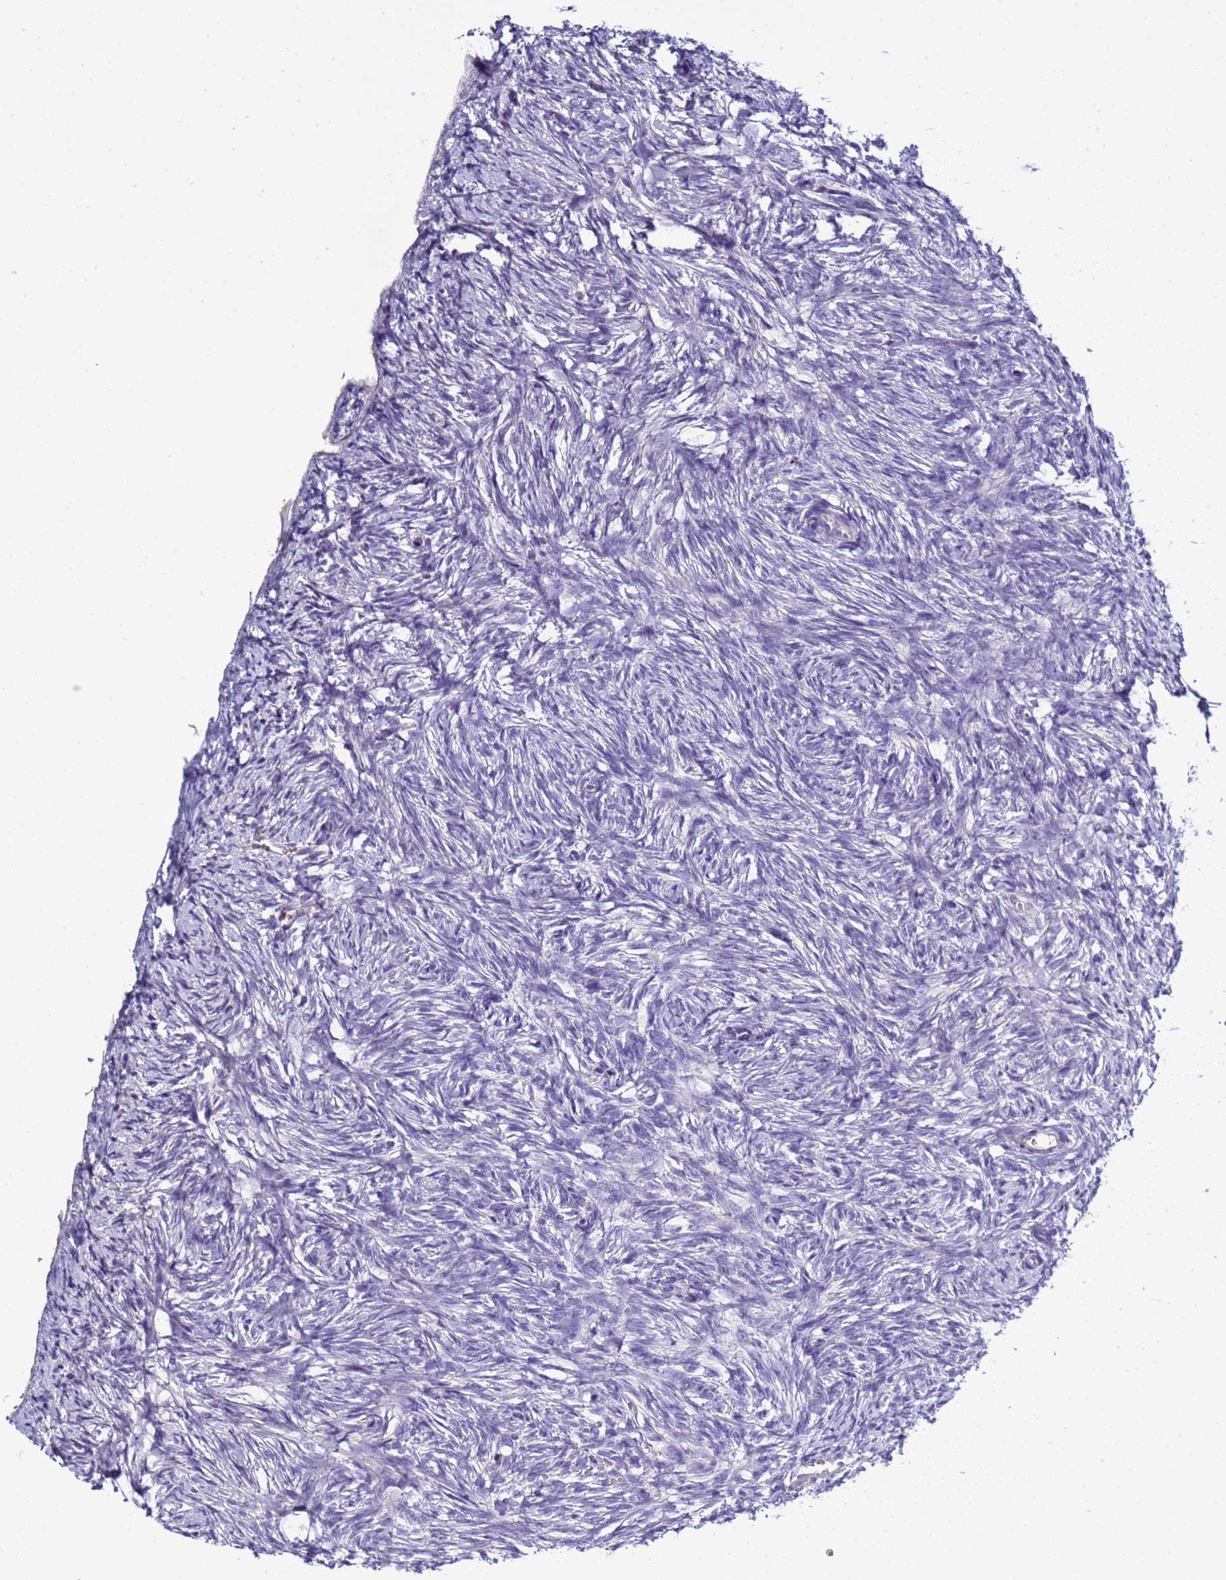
{"staining": {"intensity": "negative", "quantity": "none", "location": "none"}, "tissue": "ovary", "cell_type": "Ovarian stroma cells", "image_type": "normal", "snomed": [{"axis": "morphology", "description": "Normal tissue, NOS"}, {"axis": "topography", "description": "Ovary"}], "caption": "Human ovary stained for a protein using immunohistochemistry (IHC) exhibits no expression in ovarian stroma cells.", "gene": "NAT1", "patient": {"sex": "female", "age": 51}}